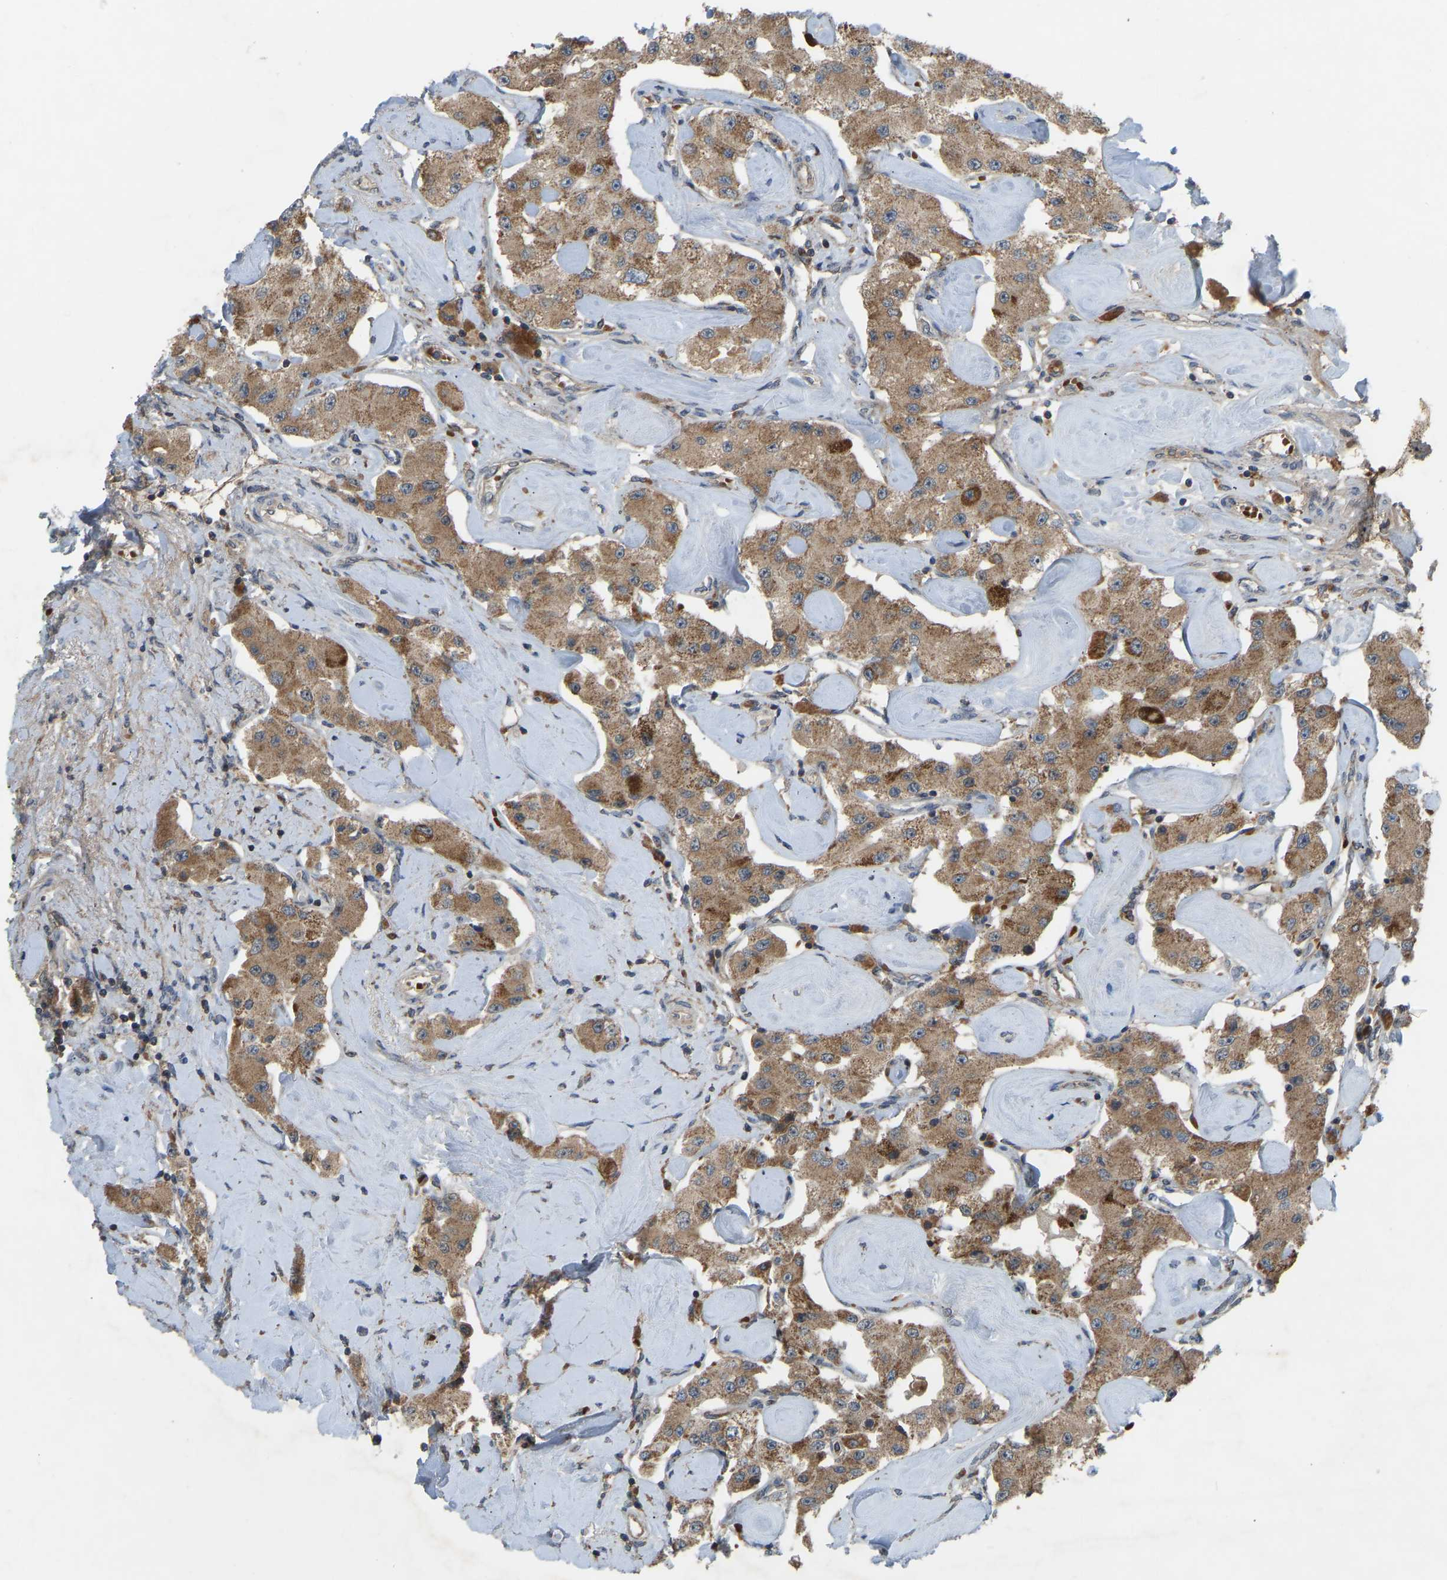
{"staining": {"intensity": "moderate", "quantity": ">75%", "location": "cytoplasmic/membranous"}, "tissue": "carcinoid", "cell_type": "Tumor cells", "image_type": "cancer", "snomed": [{"axis": "morphology", "description": "Carcinoid, malignant, NOS"}, {"axis": "topography", "description": "Pancreas"}], "caption": "A photomicrograph of malignant carcinoid stained for a protein reveals moderate cytoplasmic/membranous brown staining in tumor cells.", "gene": "ZNF71", "patient": {"sex": "male", "age": 41}}